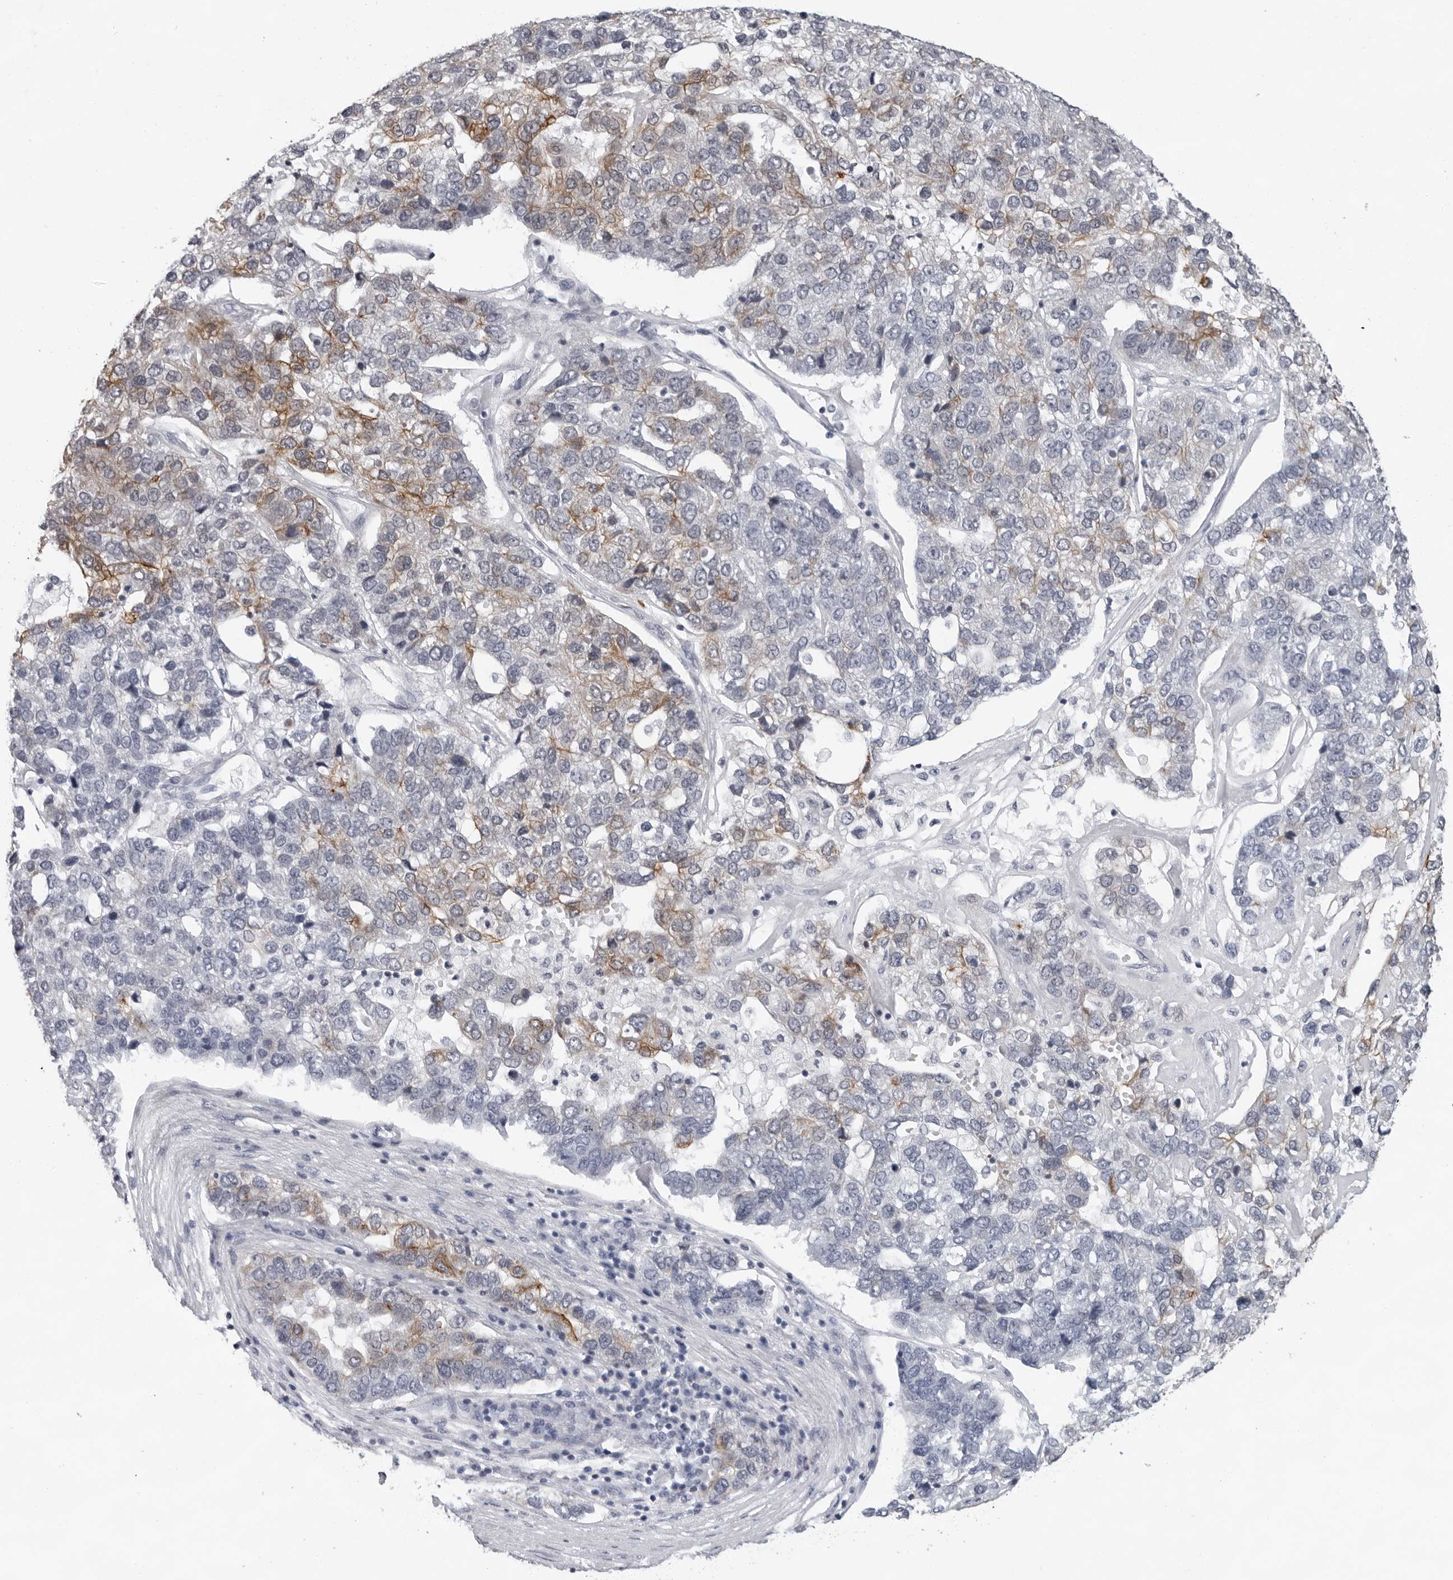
{"staining": {"intensity": "moderate", "quantity": "25%-75%", "location": "cytoplasmic/membranous"}, "tissue": "pancreatic cancer", "cell_type": "Tumor cells", "image_type": "cancer", "snomed": [{"axis": "morphology", "description": "Adenocarcinoma, NOS"}, {"axis": "topography", "description": "Pancreas"}], "caption": "Pancreatic adenocarcinoma tissue exhibits moderate cytoplasmic/membranous expression in about 25%-75% of tumor cells, visualized by immunohistochemistry.", "gene": "CCDC28B", "patient": {"sex": "female", "age": 61}}